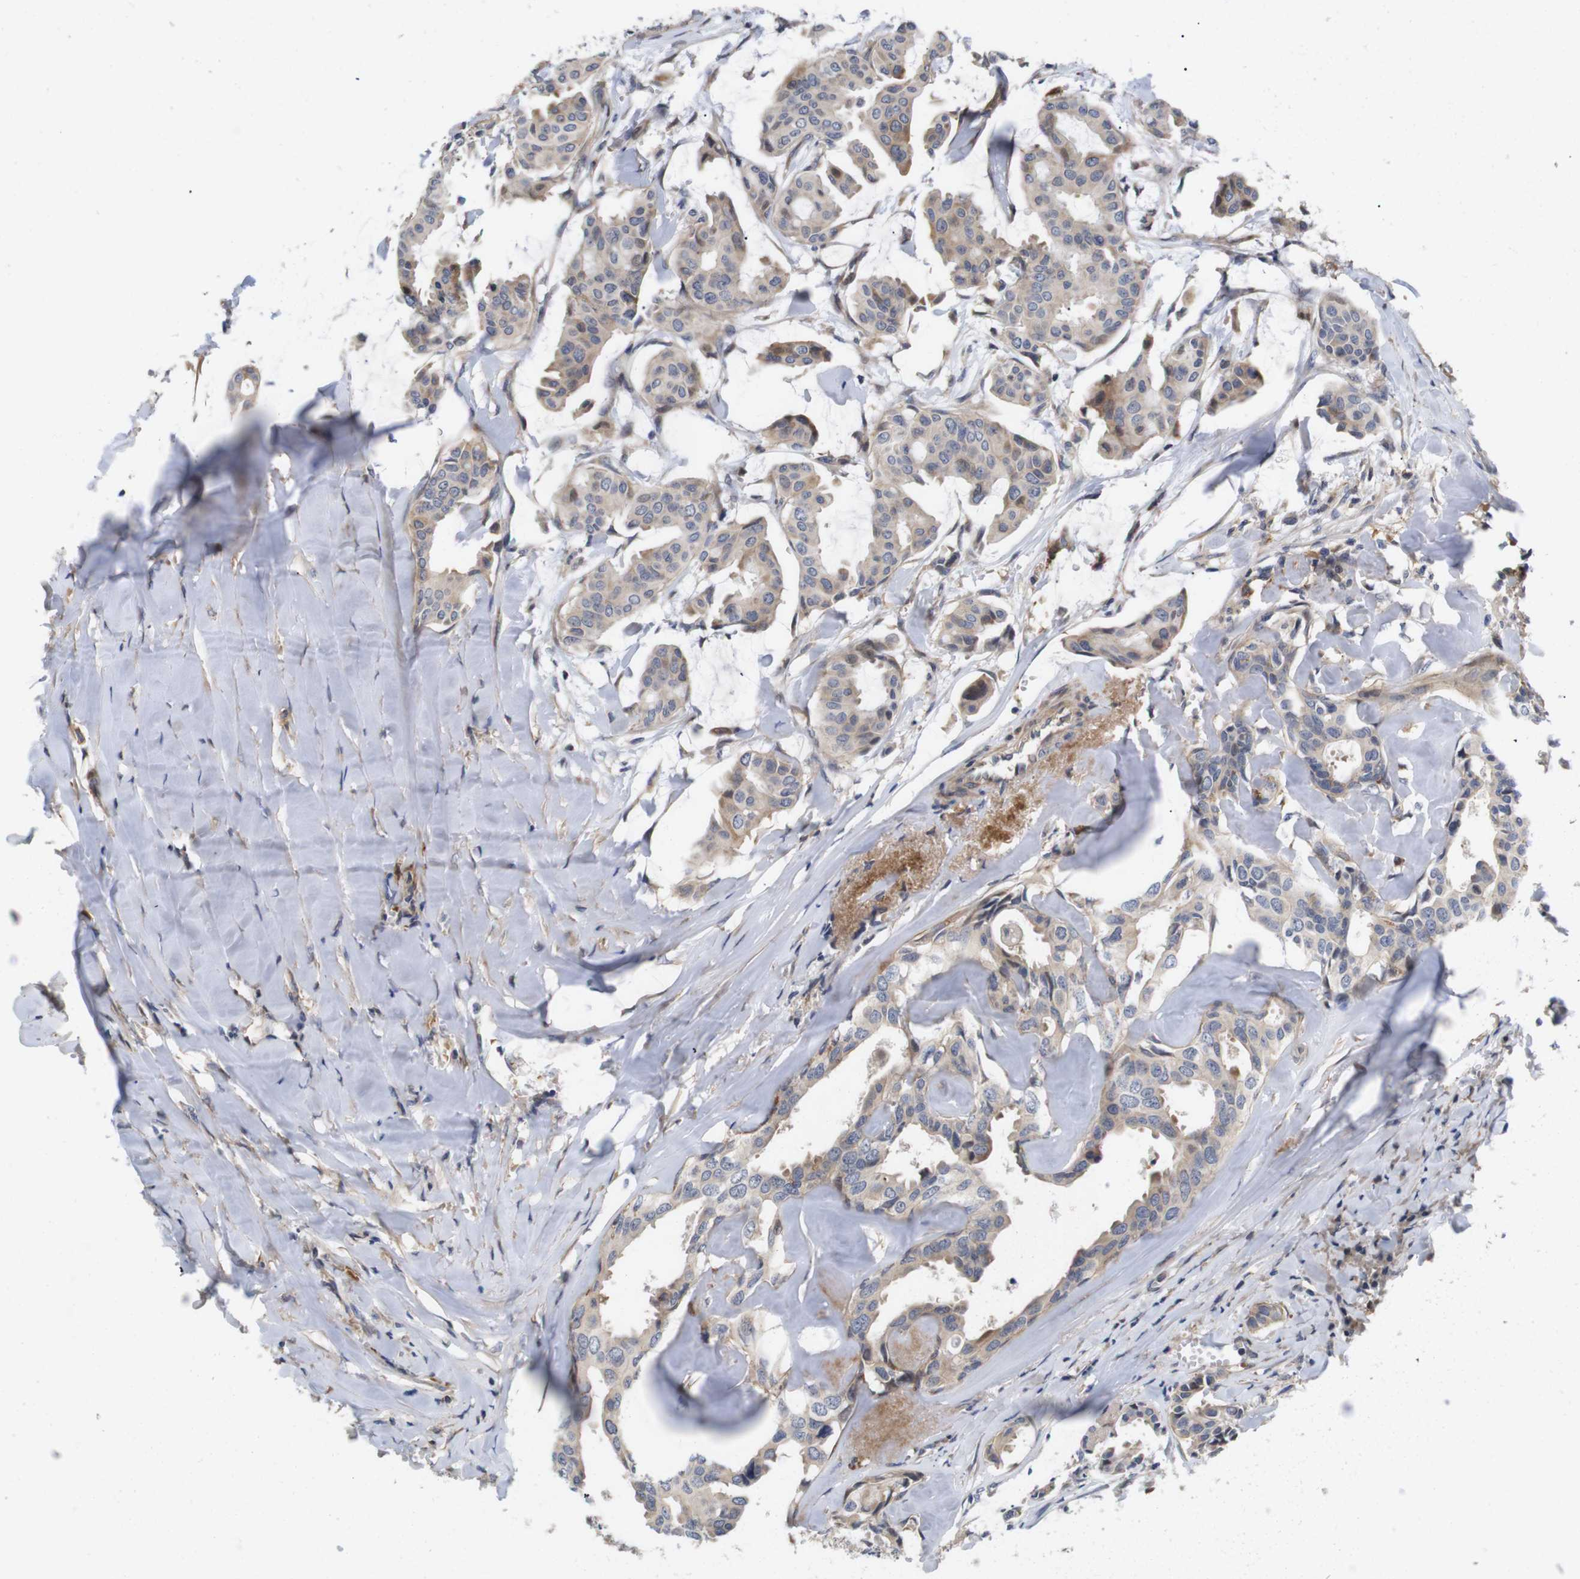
{"staining": {"intensity": "weak", "quantity": ">75%", "location": "cytoplasmic/membranous"}, "tissue": "head and neck cancer", "cell_type": "Tumor cells", "image_type": "cancer", "snomed": [{"axis": "morphology", "description": "Adenocarcinoma, NOS"}, {"axis": "topography", "description": "Salivary gland"}, {"axis": "topography", "description": "Head-Neck"}], "caption": "The photomicrograph reveals staining of adenocarcinoma (head and neck), revealing weak cytoplasmic/membranous protein expression (brown color) within tumor cells.", "gene": "SPRY3", "patient": {"sex": "female", "age": 59}}